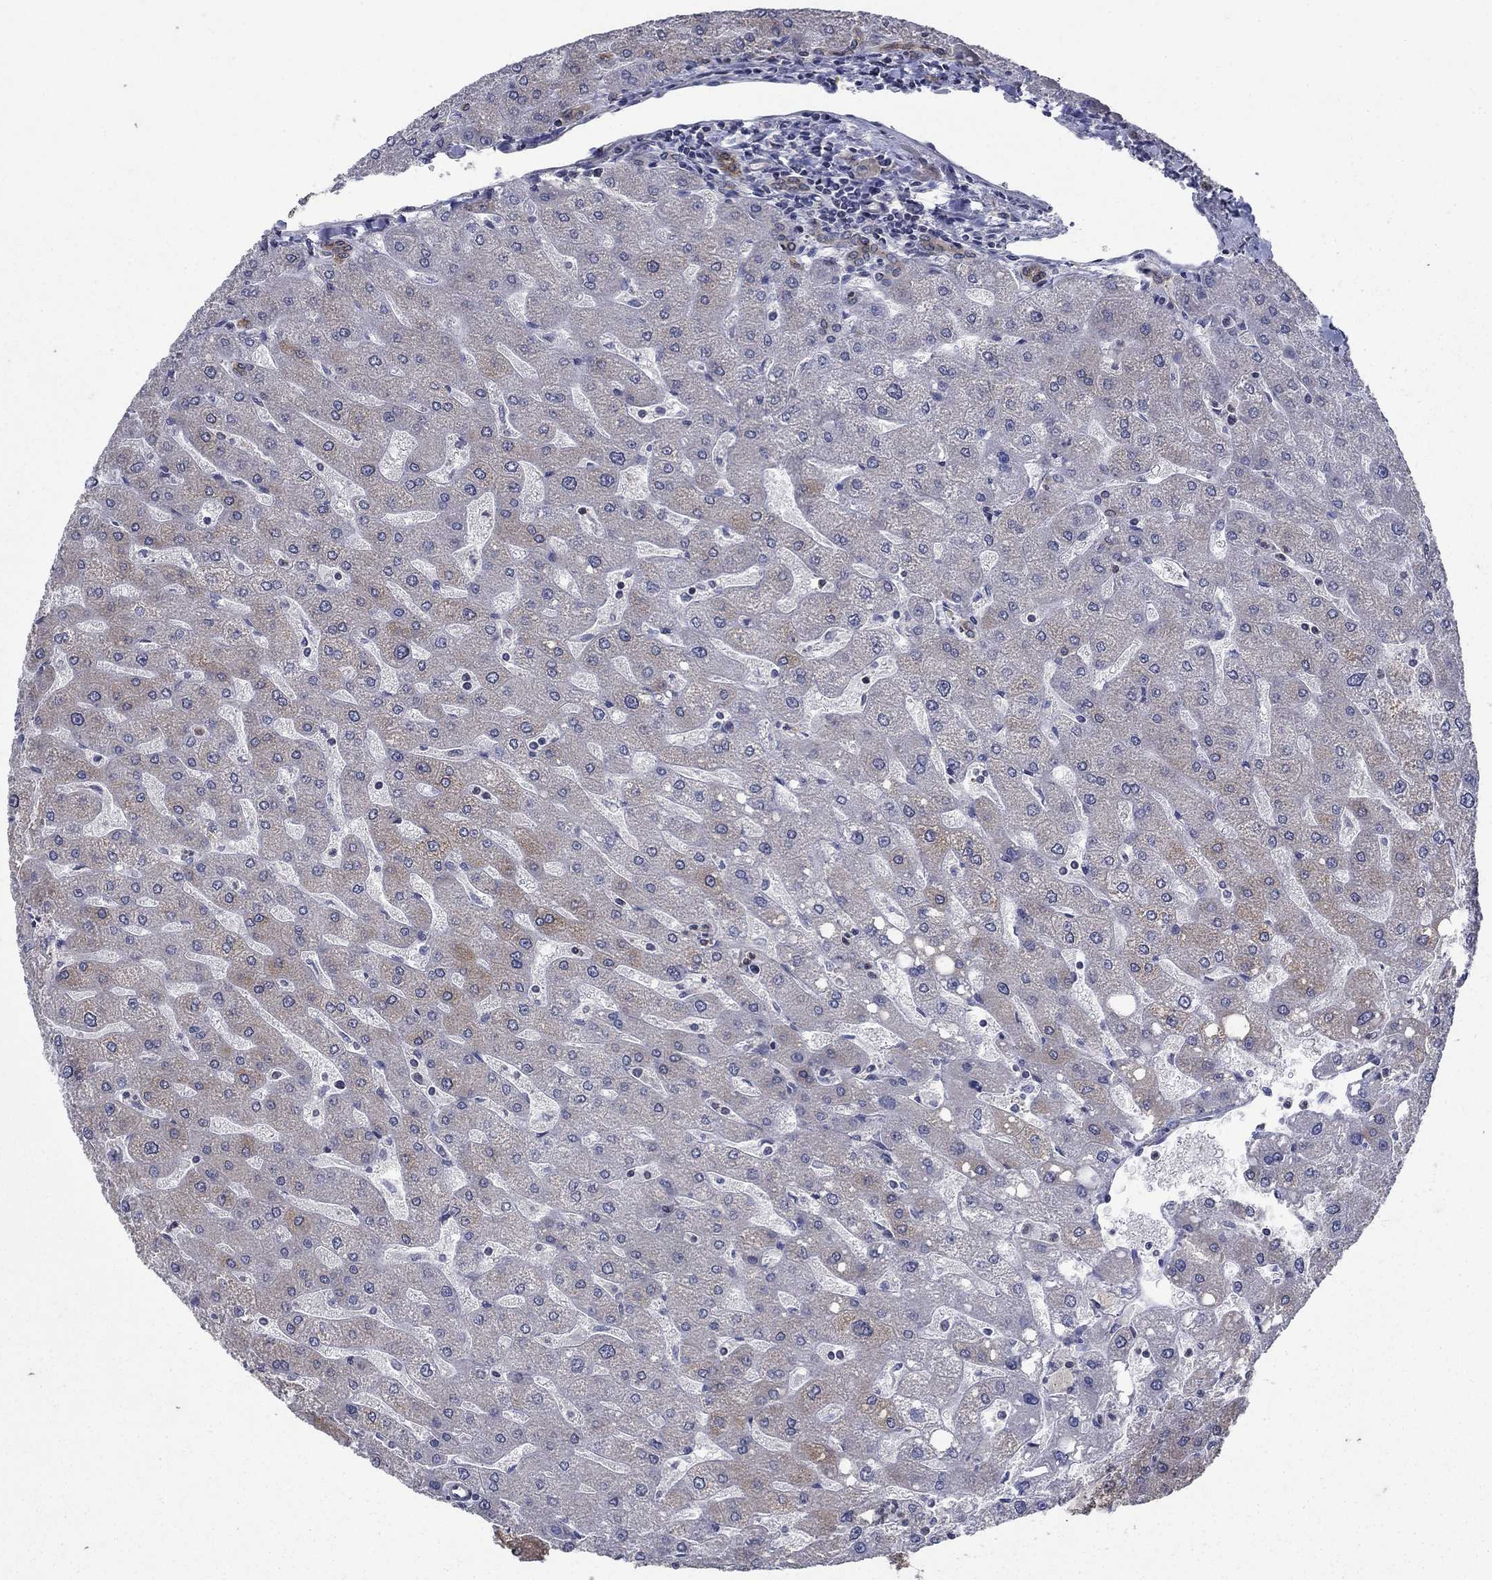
{"staining": {"intensity": "strong", "quantity": "25%-75%", "location": "cytoplasmic/membranous"}, "tissue": "liver", "cell_type": "Cholangiocytes", "image_type": "normal", "snomed": [{"axis": "morphology", "description": "Normal tissue, NOS"}, {"axis": "topography", "description": "Liver"}], "caption": "Human liver stained for a protein (brown) reveals strong cytoplasmic/membranous positive expression in about 25%-75% of cholangiocytes.", "gene": "DHRS7", "patient": {"sex": "male", "age": 67}}